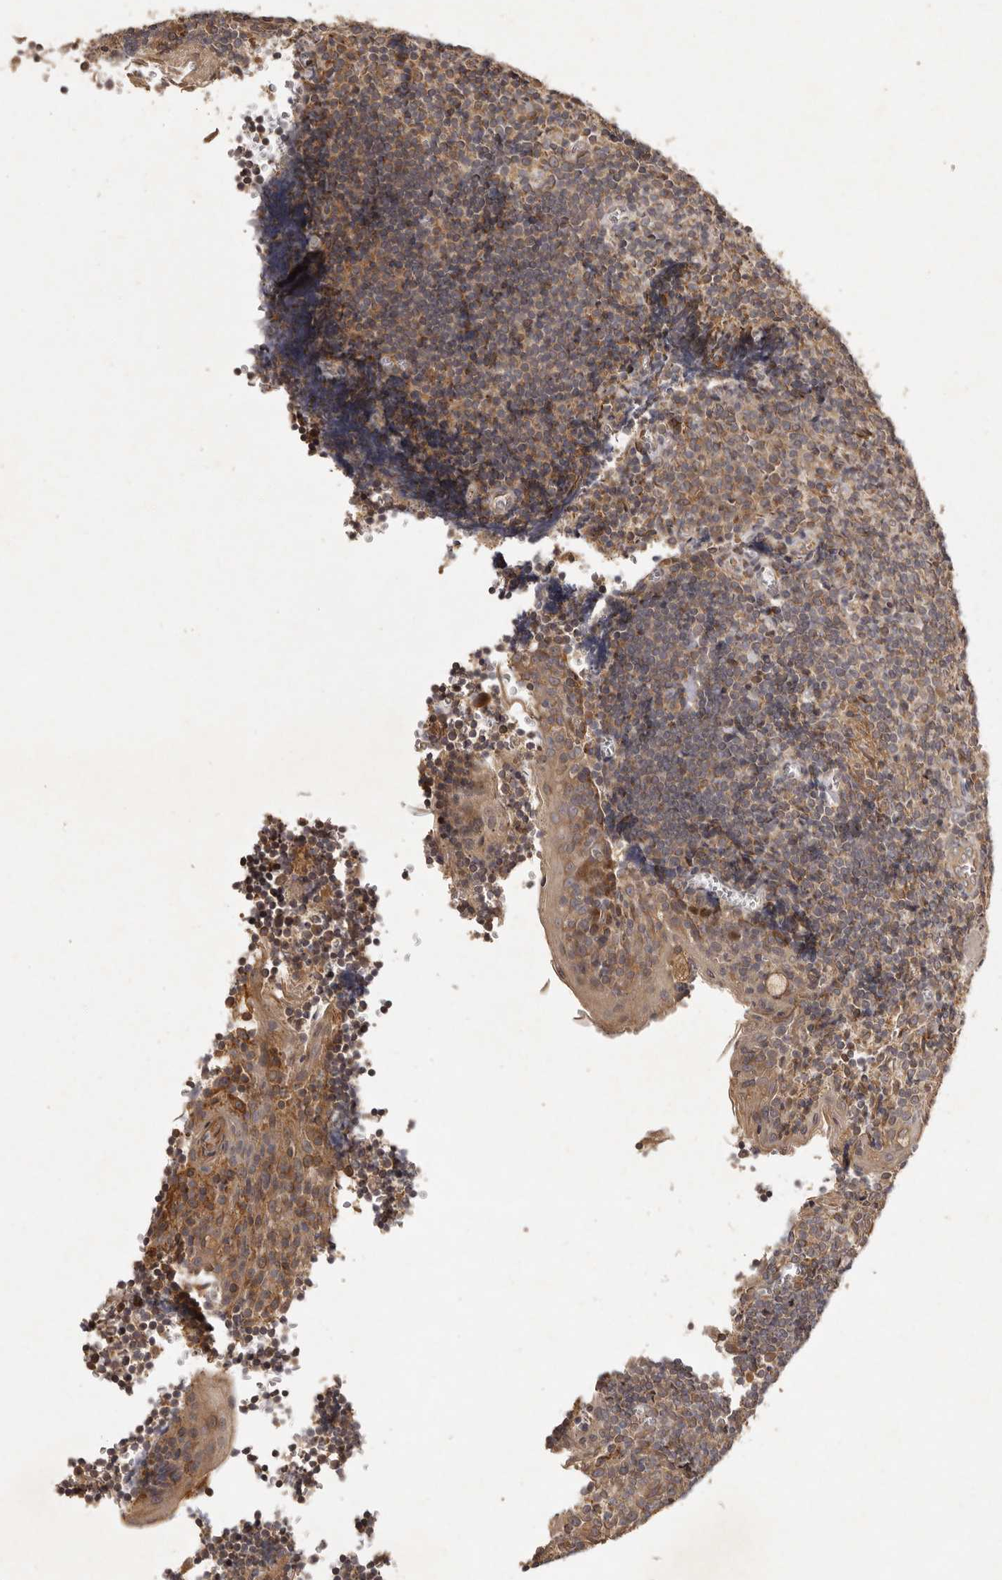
{"staining": {"intensity": "moderate", "quantity": "25%-75%", "location": "cytoplasmic/membranous"}, "tissue": "tonsil", "cell_type": "Germinal center cells", "image_type": "normal", "snomed": [{"axis": "morphology", "description": "Normal tissue, NOS"}, {"axis": "topography", "description": "Tonsil"}], "caption": "Approximately 25%-75% of germinal center cells in benign tonsil exhibit moderate cytoplasmic/membranous protein expression as visualized by brown immunohistochemical staining.", "gene": "SEMA3A", "patient": {"sex": "male", "age": 27}}